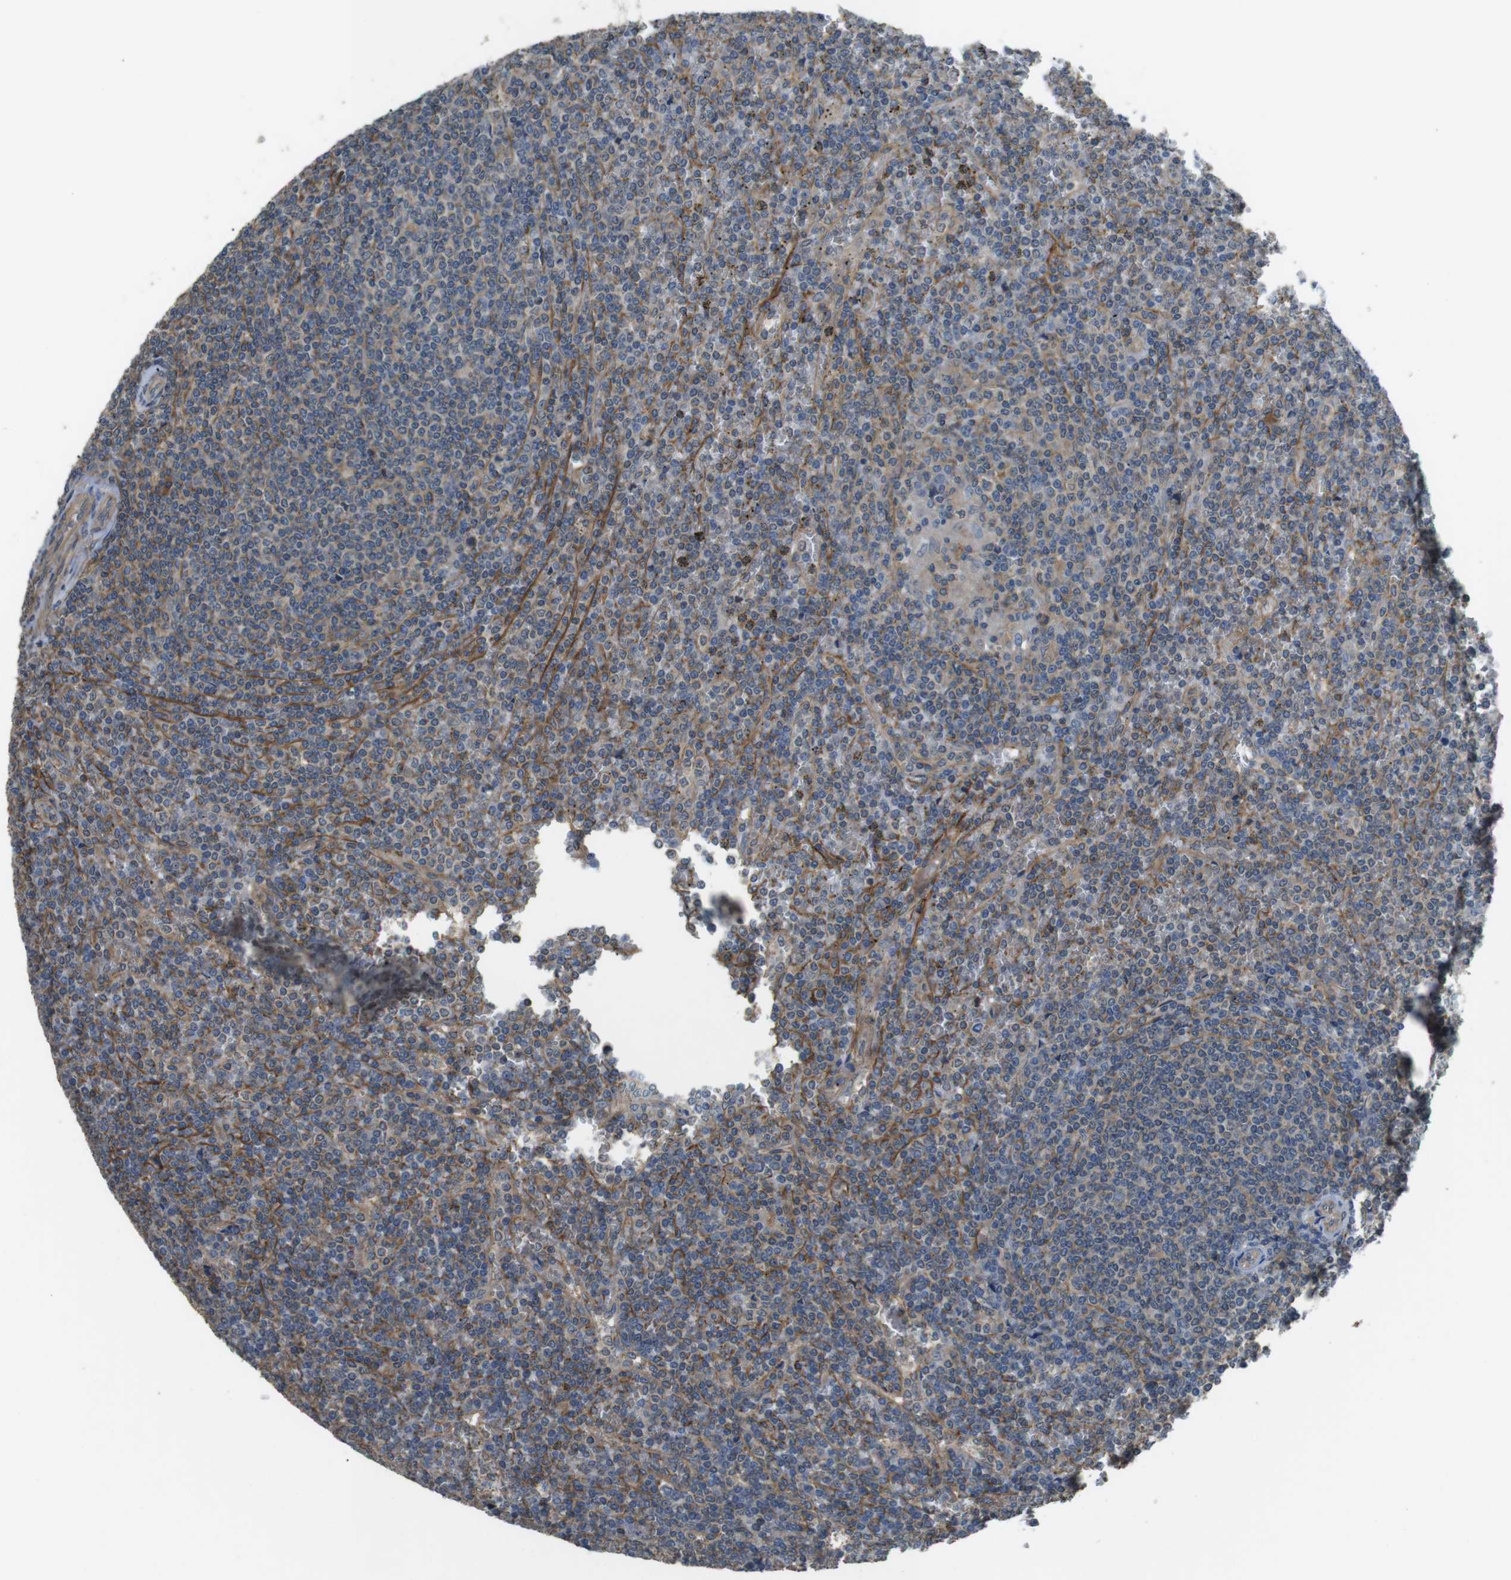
{"staining": {"intensity": "weak", "quantity": "25%-75%", "location": "cytoplasmic/membranous"}, "tissue": "lymphoma", "cell_type": "Tumor cells", "image_type": "cancer", "snomed": [{"axis": "morphology", "description": "Malignant lymphoma, non-Hodgkin's type, Low grade"}, {"axis": "topography", "description": "Spleen"}], "caption": "DAB (3,3'-diaminobenzidine) immunohistochemical staining of human malignant lymphoma, non-Hodgkin's type (low-grade) shows weak cytoplasmic/membranous protein positivity in about 25%-75% of tumor cells.", "gene": "FUT2", "patient": {"sex": "female", "age": 19}}